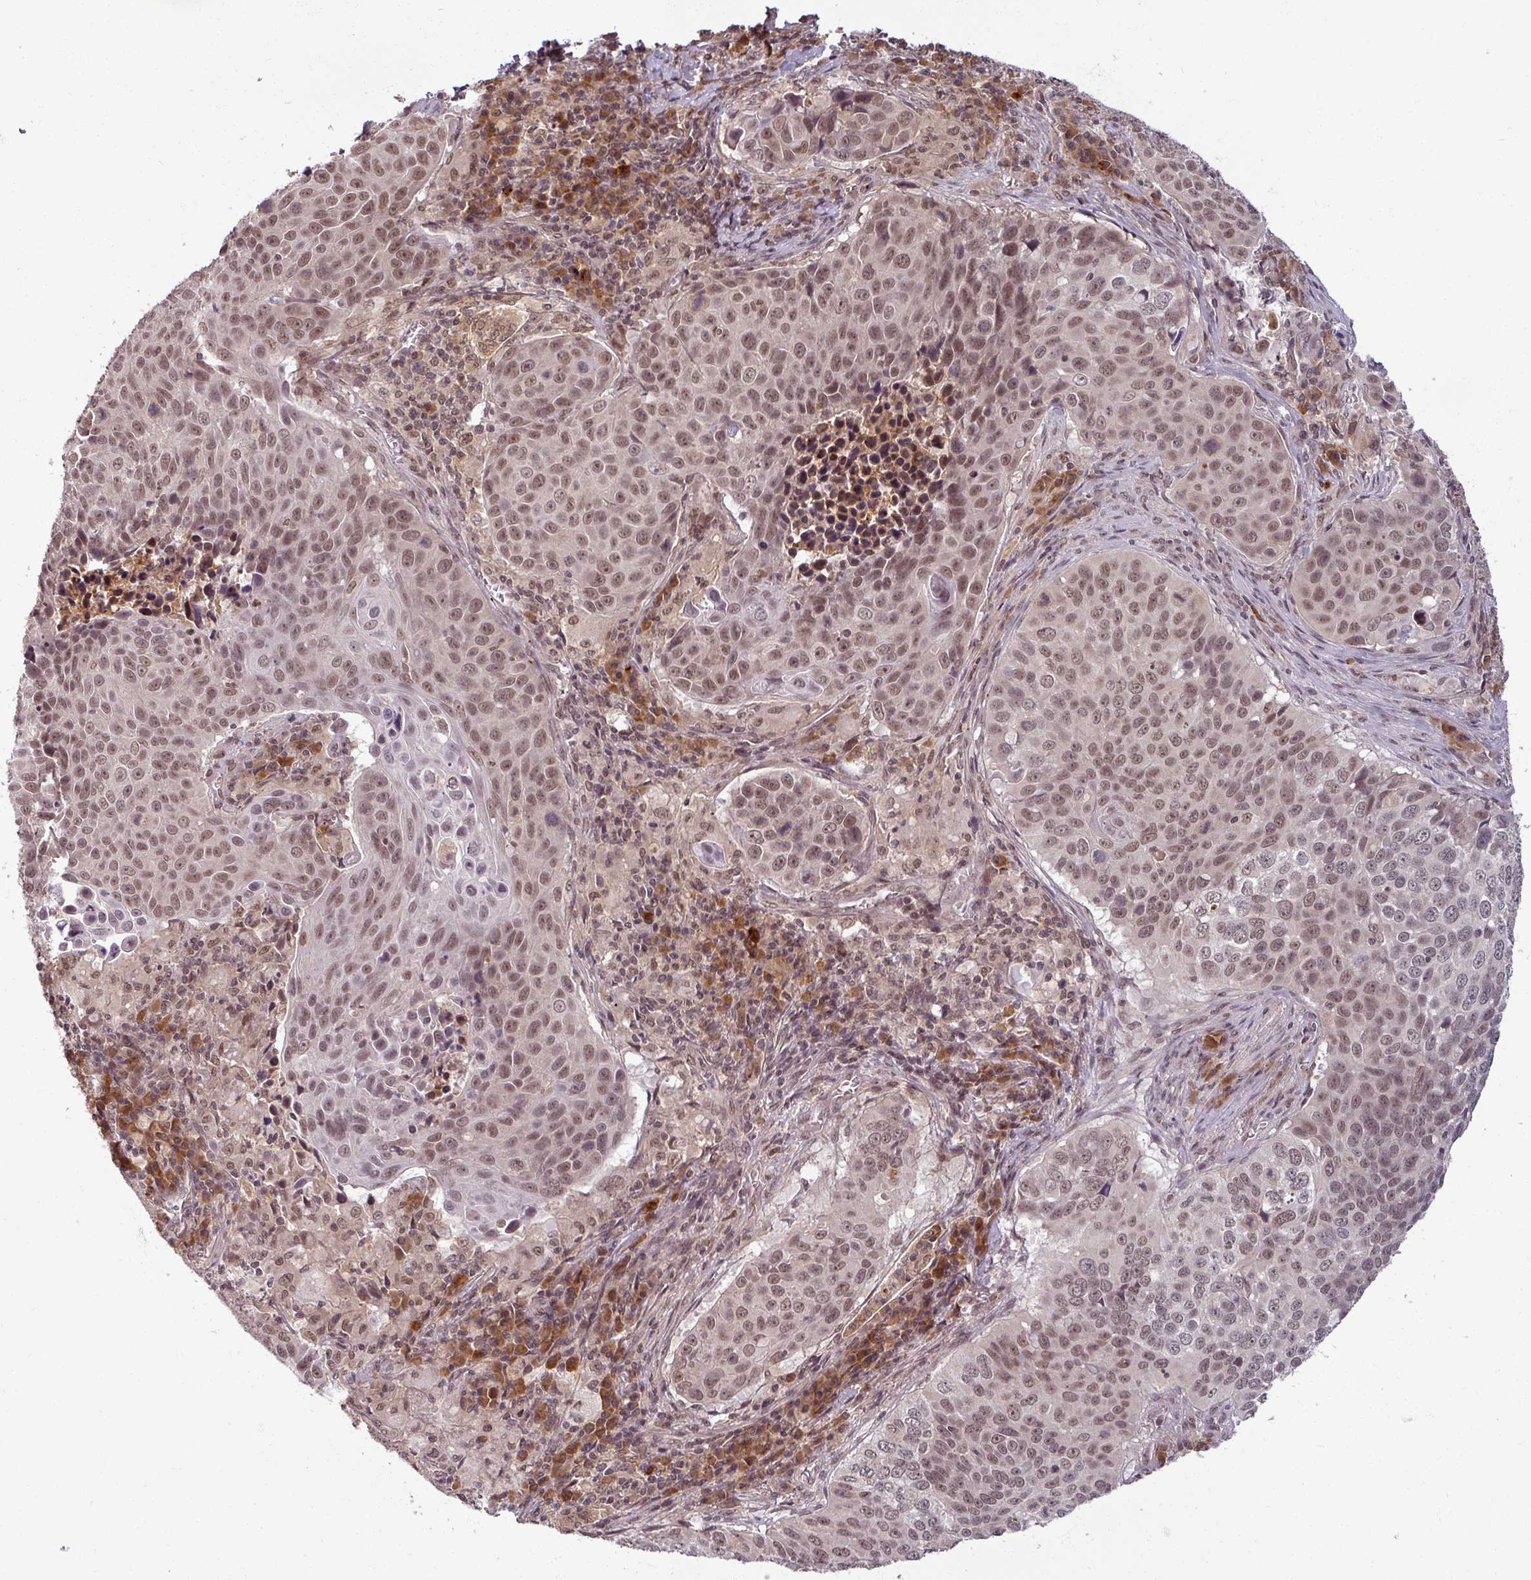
{"staining": {"intensity": "moderate", "quantity": ">75%", "location": "nuclear"}, "tissue": "lung cancer", "cell_type": "Tumor cells", "image_type": "cancer", "snomed": [{"axis": "morphology", "description": "Squamous cell carcinoma, NOS"}, {"axis": "topography", "description": "Lung"}], "caption": "An immunohistochemistry histopathology image of neoplastic tissue is shown. Protein staining in brown shows moderate nuclear positivity in lung cancer (squamous cell carcinoma) within tumor cells.", "gene": "POLR2G", "patient": {"sex": "male", "age": 78}}